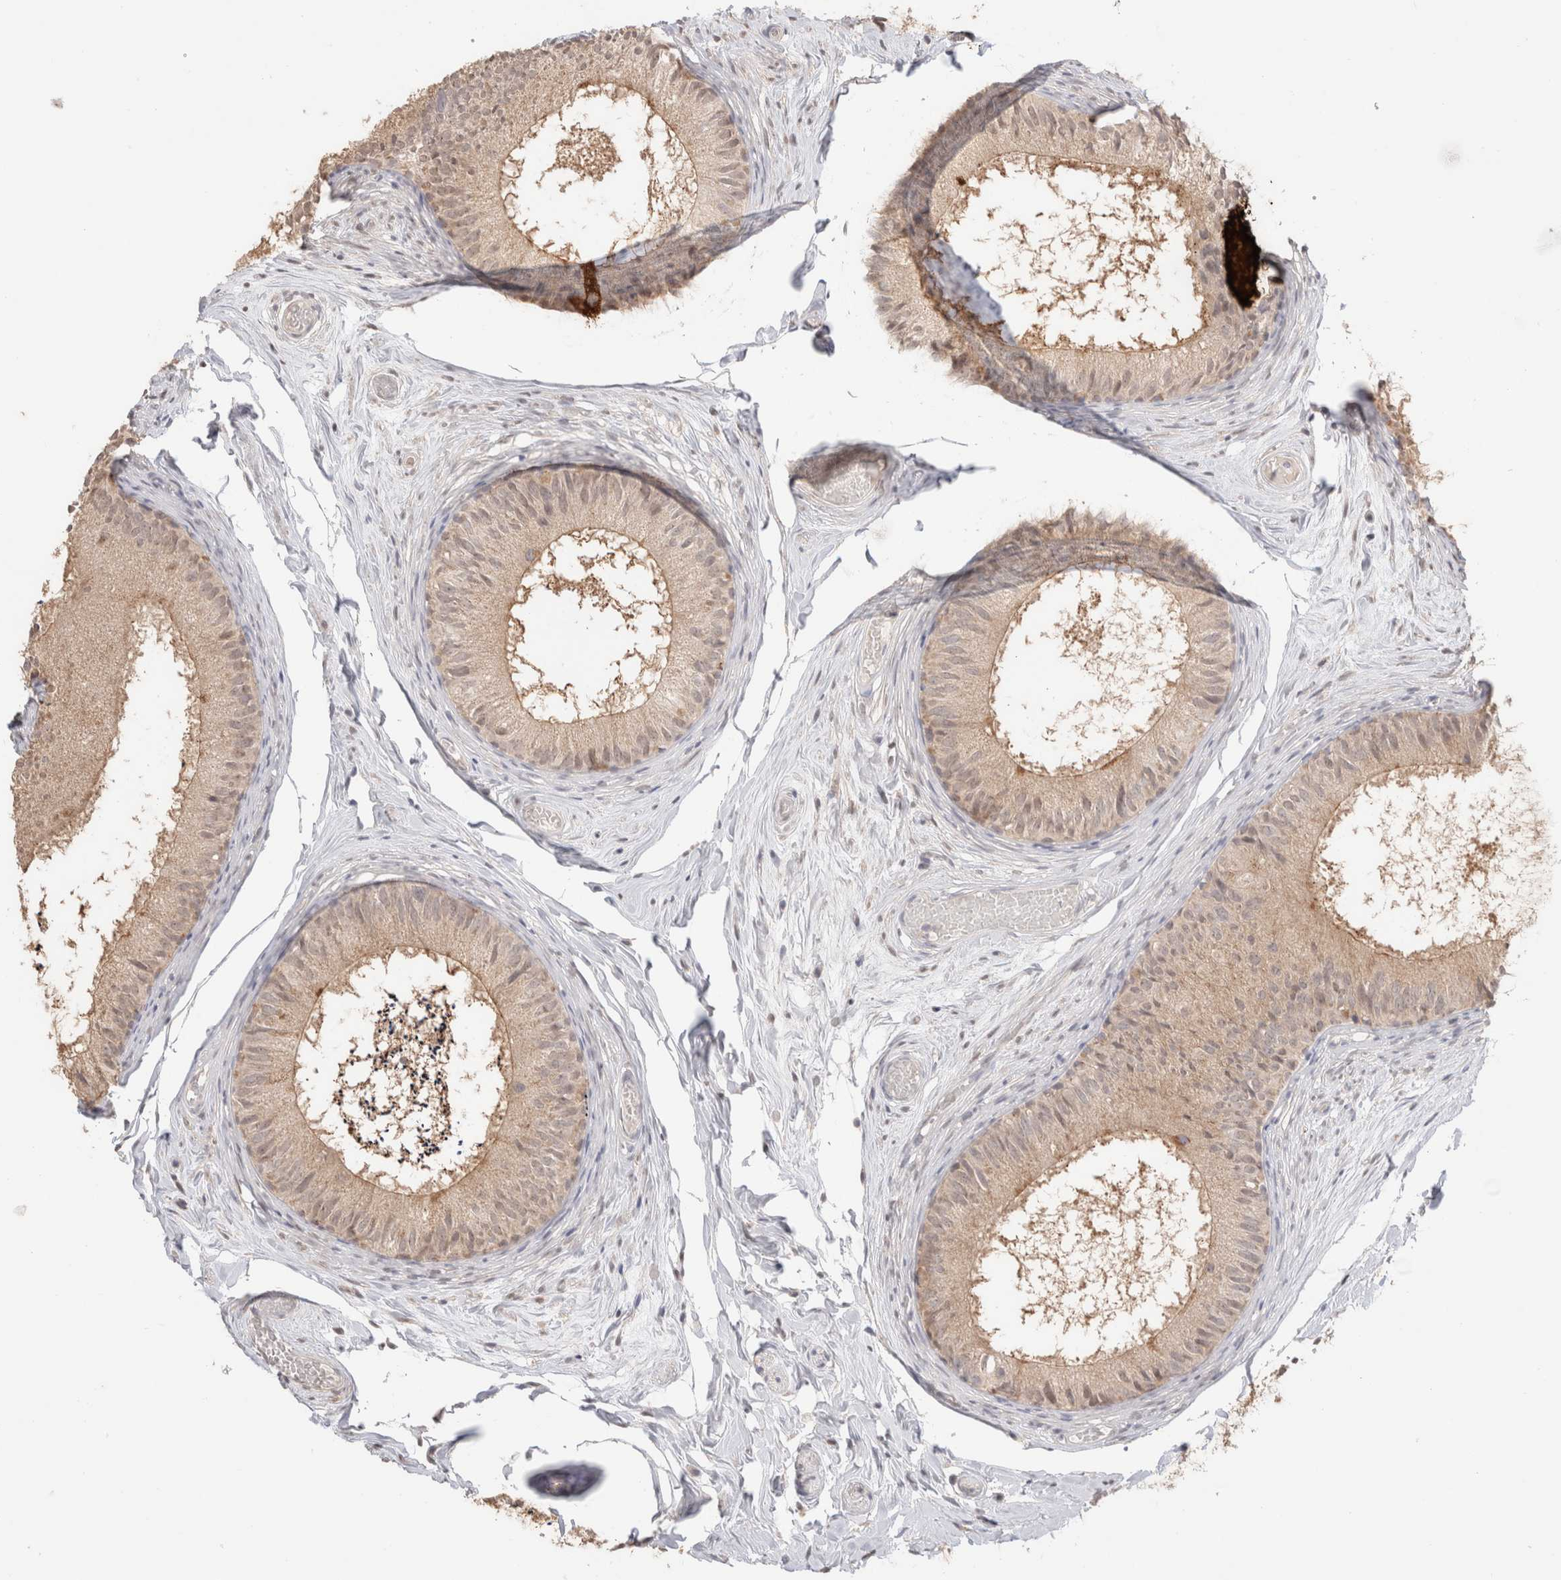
{"staining": {"intensity": "weak", "quantity": ">75%", "location": "cytoplasmic/membranous"}, "tissue": "epididymis", "cell_type": "Glandular cells", "image_type": "normal", "snomed": [{"axis": "morphology", "description": "Normal tissue, NOS"}, {"axis": "topography", "description": "Epididymis"}], "caption": "Glandular cells demonstrate low levels of weak cytoplasmic/membranous staining in approximately >75% of cells in benign human epididymis. The staining is performed using DAB brown chromogen to label protein expression. The nuclei are counter-stained blue using hematoxylin.", "gene": "TRIM41", "patient": {"sex": "male", "age": 46}}